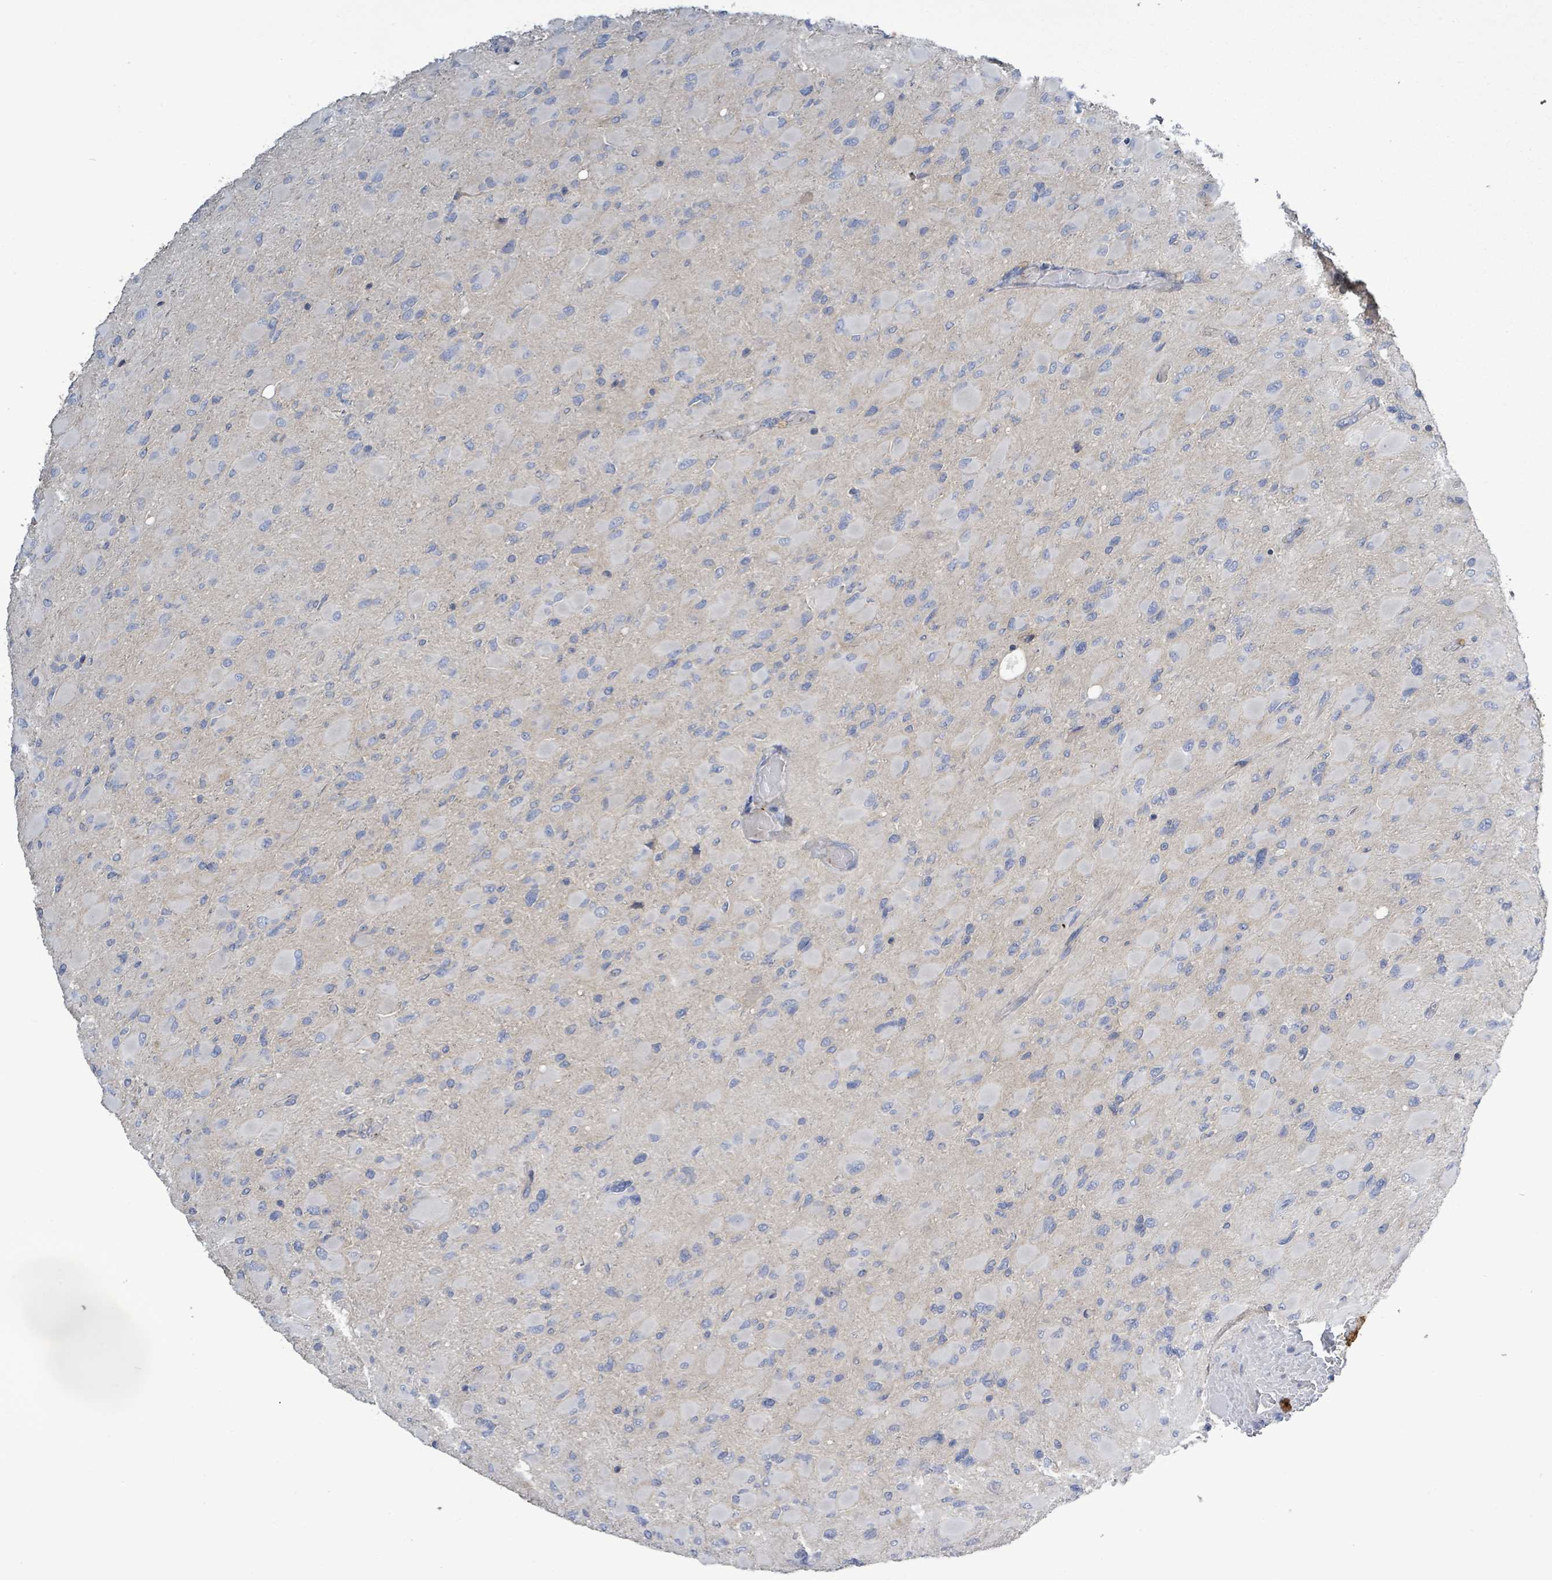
{"staining": {"intensity": "negative", "quantity": "none", "location": "none"}, "tissue": "glioma", "cell_type": "Tumor cells", "image_type": "cancer", "snomed": [{"axis": "morphology", "description": "Glioma, malignant, High grade"}, {"axis": "topography", "description": "Cerebral cortex"}], "caption": "A histopathology image of malignant glioma (high-grade) stained for a protein reveals no brown staining in tumor cells. (Immunohistochemistry, brightfield microscopy, high magnification).", "gene": "KRAS", "patient": {"sex": "female", "age": 36}}